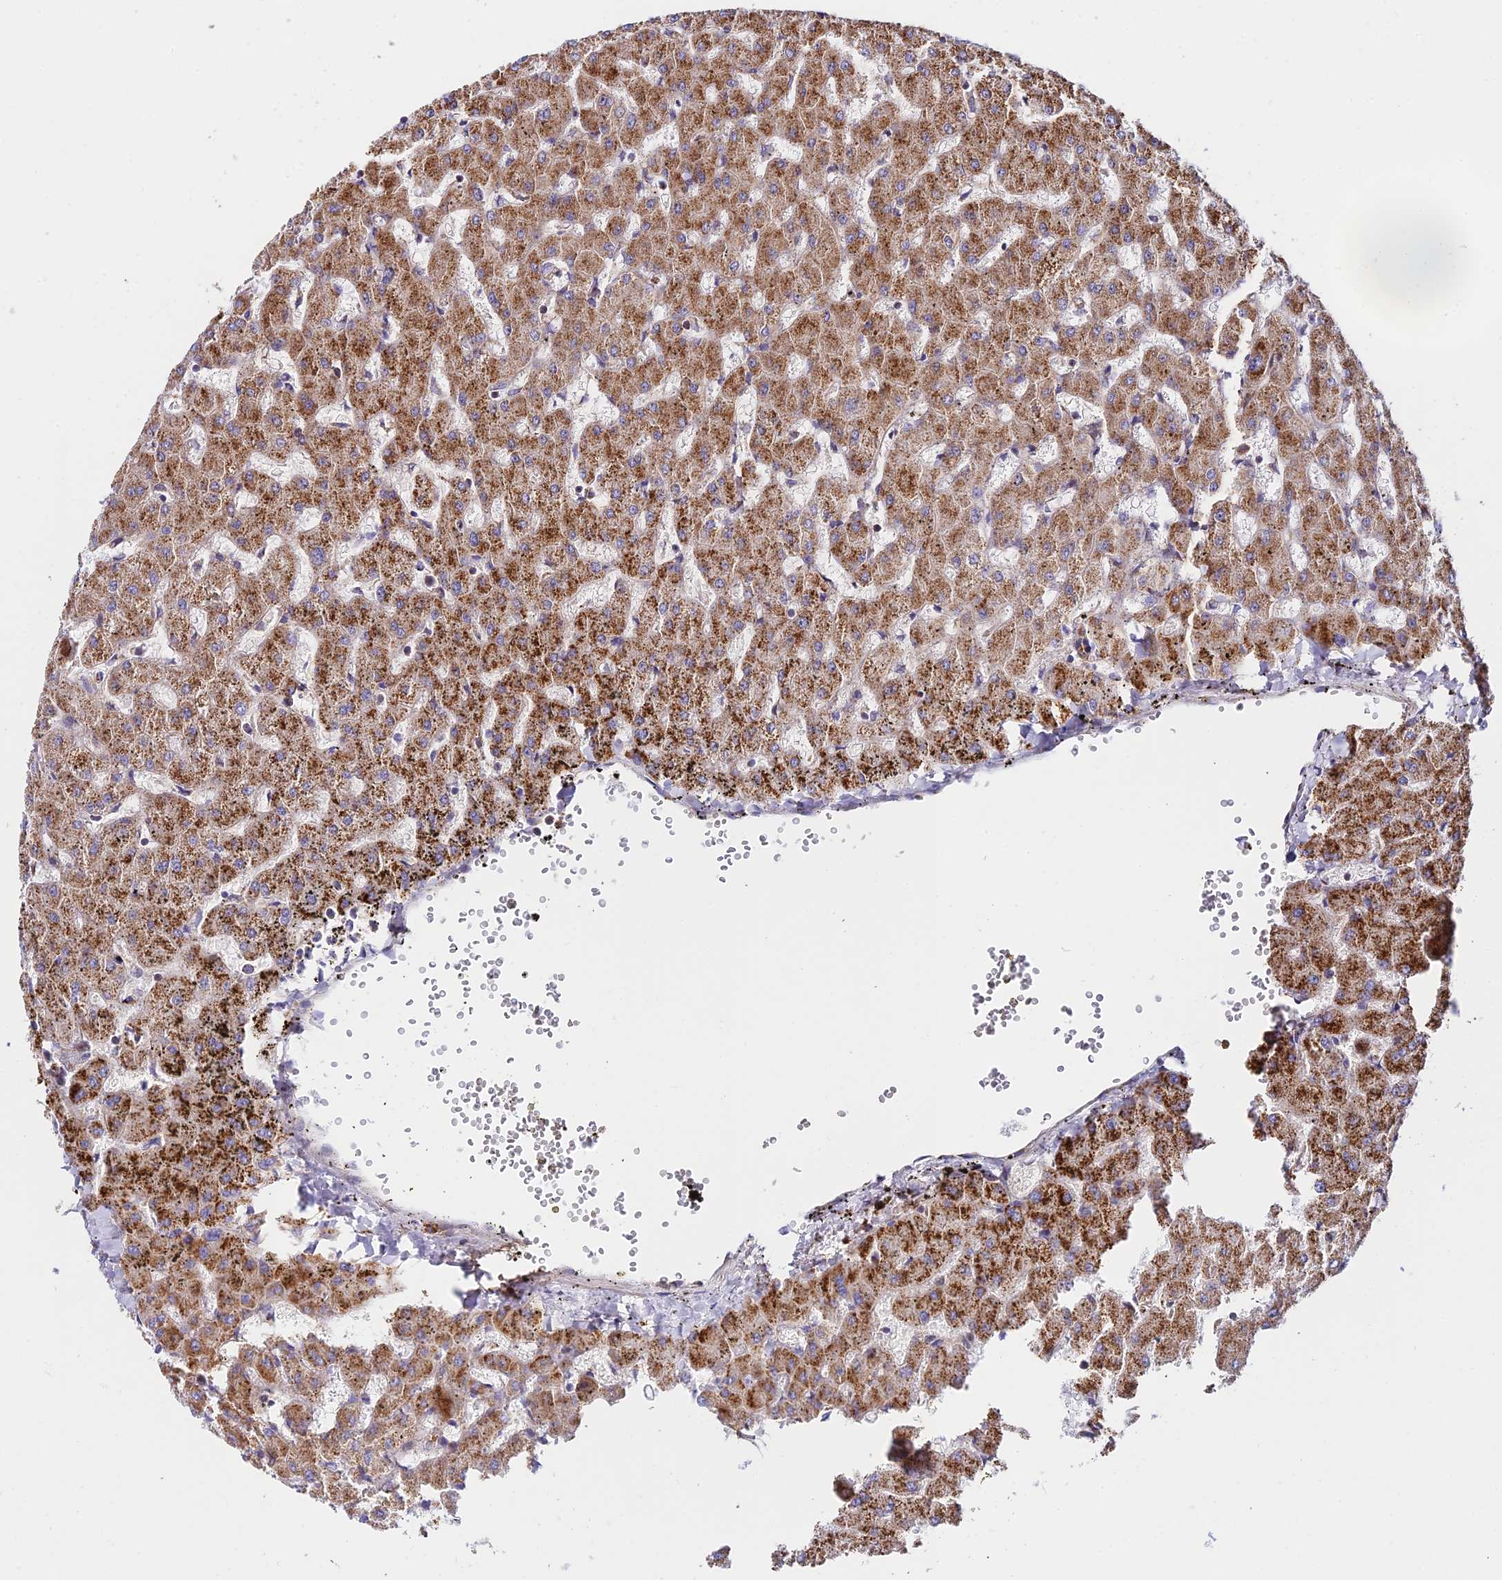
{"staining": {"intensity": "moderate", "quantity": ">75%", "location": "cytoplasmic/membranous"}, "tissue": "liver", "cell_type": "Cholangiocytes", "image_type": "normal", "snomed": [{"axis": "morphology", "description": "Normal tissue, NOS"}, {"axis": "topography", "description": "Liver"}], "caption": "This histopathology image displays normal liver stained with immunohistochemistry (IHC) to label a protein in brown. The cytoplasmic/membranous of cholangiocytes show moderate positivity for the protein. Nuclei are counter-stained blue.", "gene": "VPS13C", "patient": {"sex": "female", "age": 63}}